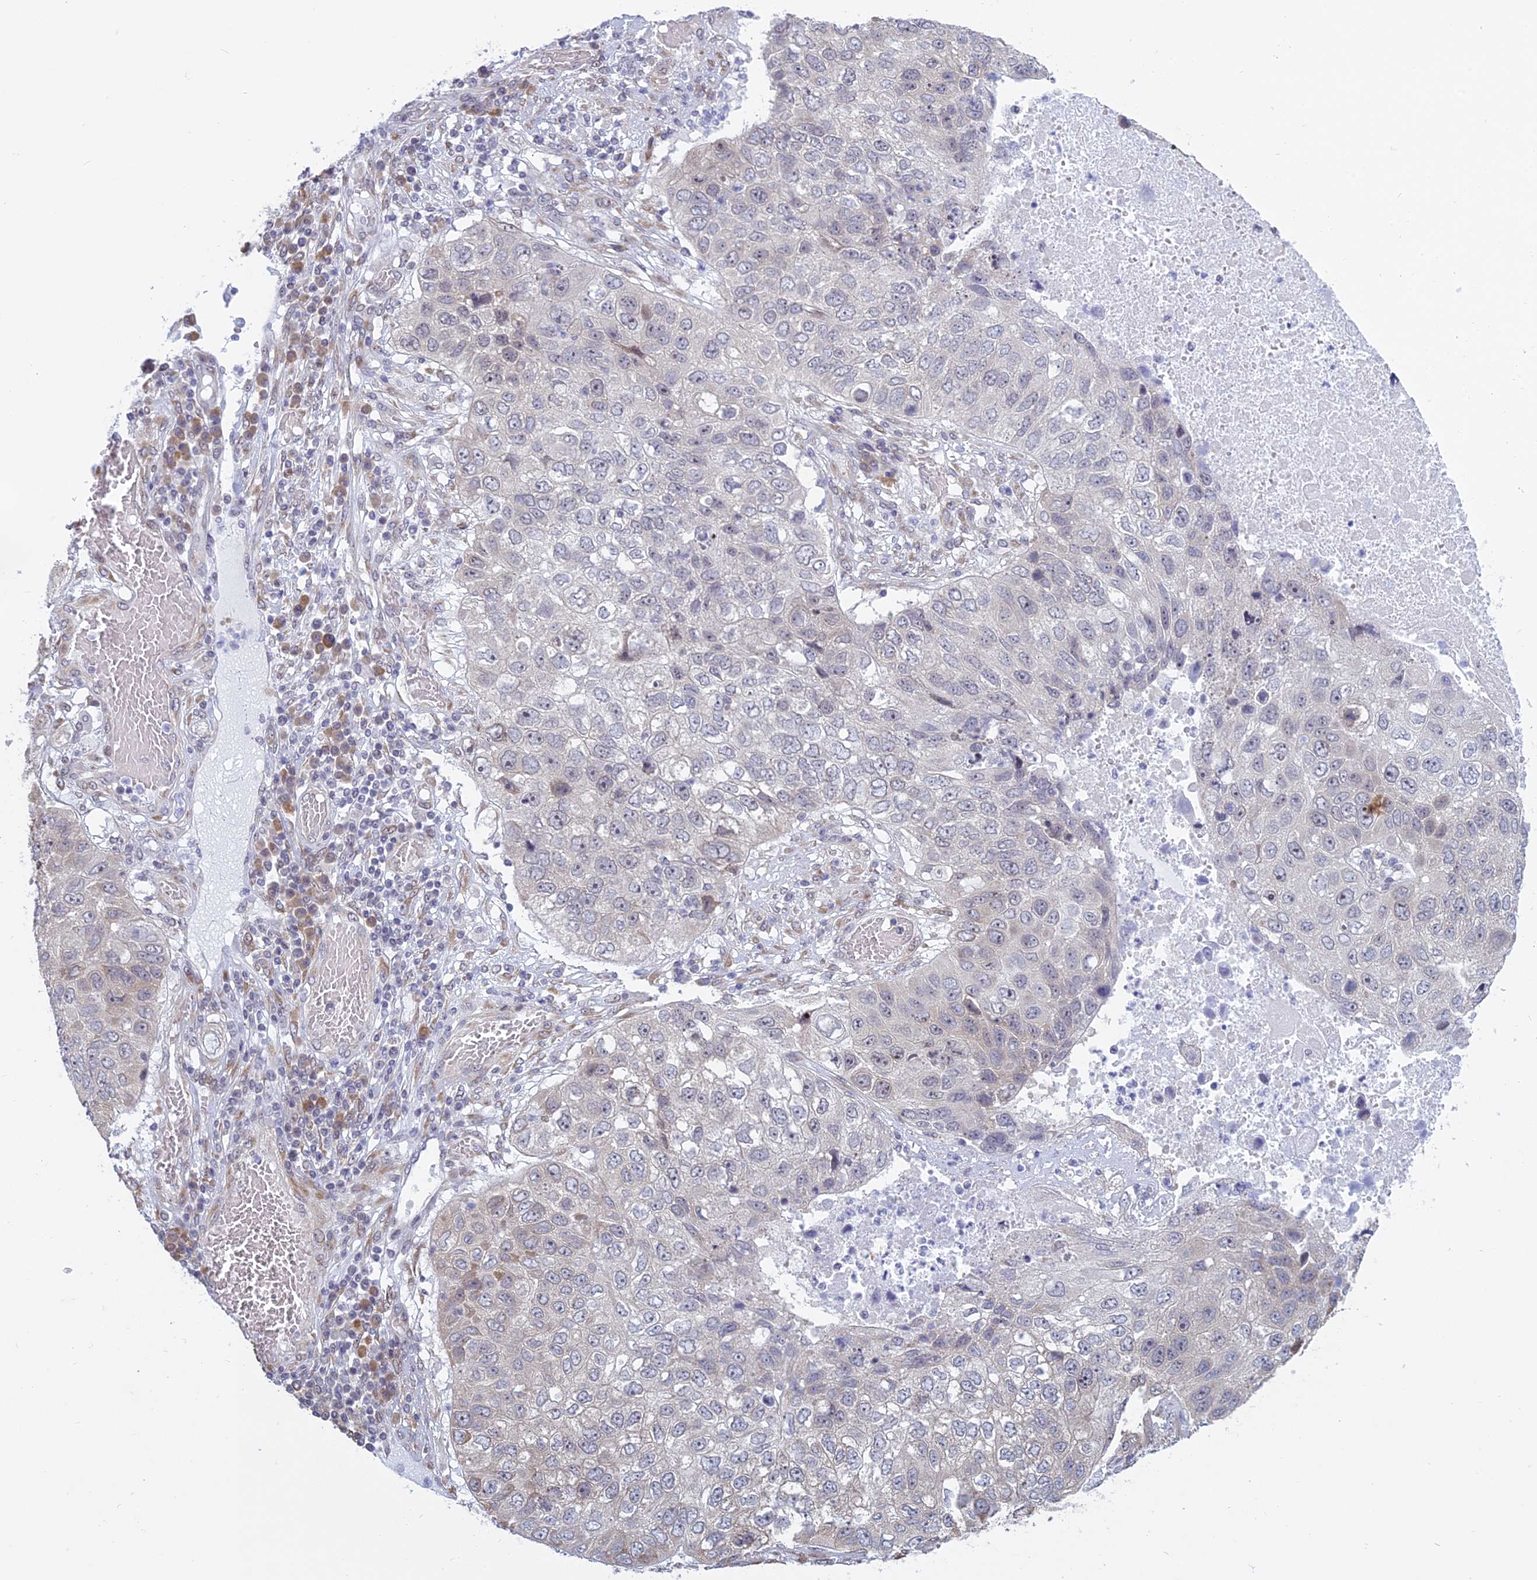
{"staining": {"intensity": "negative", "quantity": "none", "location": "none"}, "tissue": "lung cancer", "cell_type": "Tumor cells", "image_type": "cancer", "snomed": [{"axis": "morphology", "description": "Squamous cell carcinoma, NOS"}, {"axis": "topography", "description": "Lung"}], "caption": "Micrograph shows no significant protein positivity in tumor cells of lung cancer. The staining is performed using DAB (3,3'-diaminobenzidine) brown chromogen with nuclei counter-stained in using hematoxylin.", "gene": "RPS19BP1", "patient": {"sex": "male", "age": 61}}